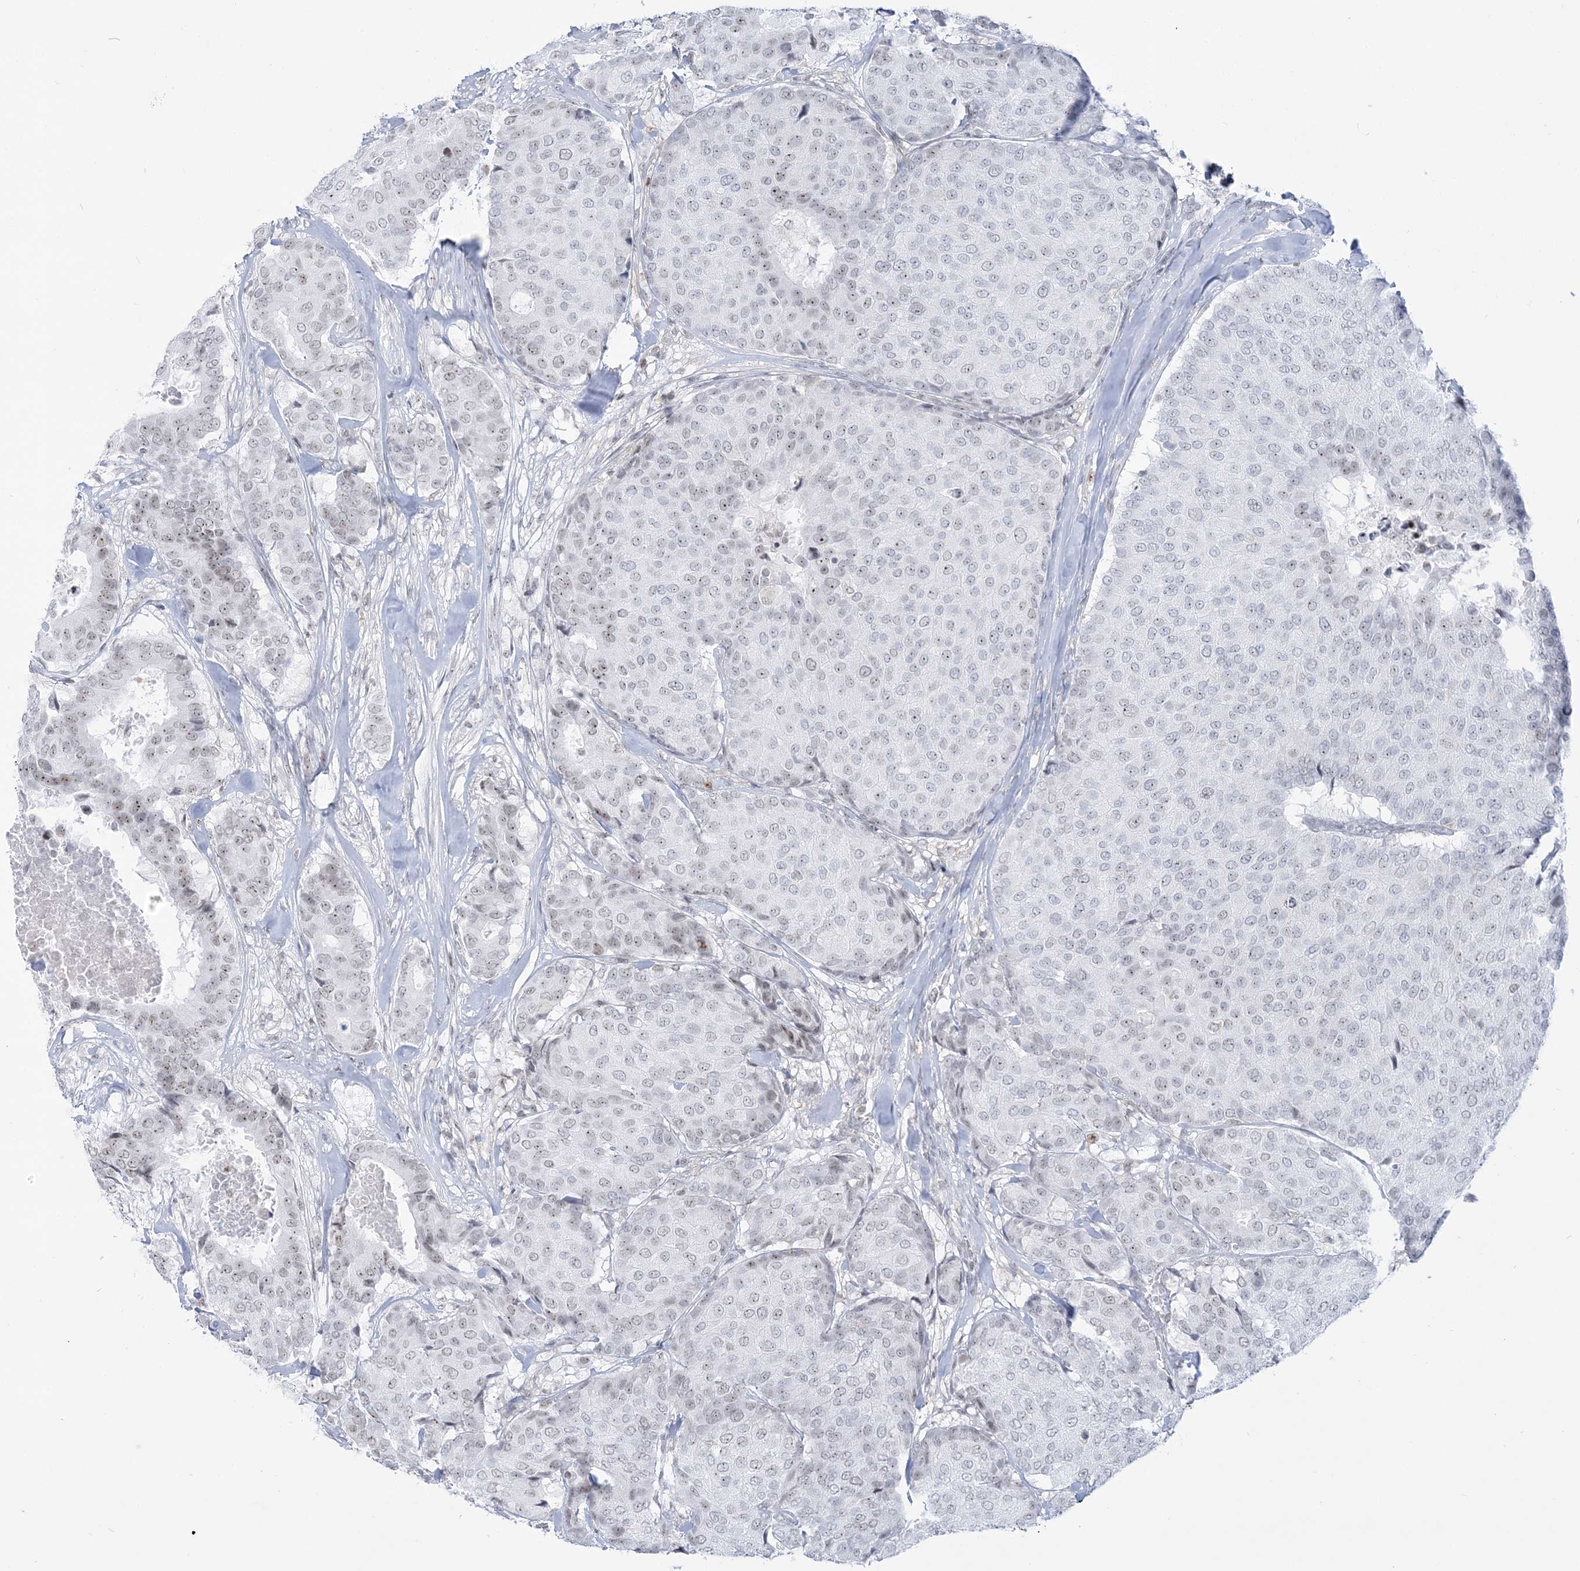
{"staining": {"intensity": "weak", "quantity": "<25%", "location": "nuclear"}, "tissue": "breast cancer", "cell_type": "Tumor cells", "image_type": "cancer", "snomed": [{"axis": "morphology", "description": "Duct carcinoma"}, {"axis": "topography", "description": "Breast"}], "caption": "The histopathology image demonstrates no significant positivity in tumor cells of breast cancer (infiltrating ductal carcinoma).", "gene": "DDX21", "patient": {"sex": "female", "age": 75}}